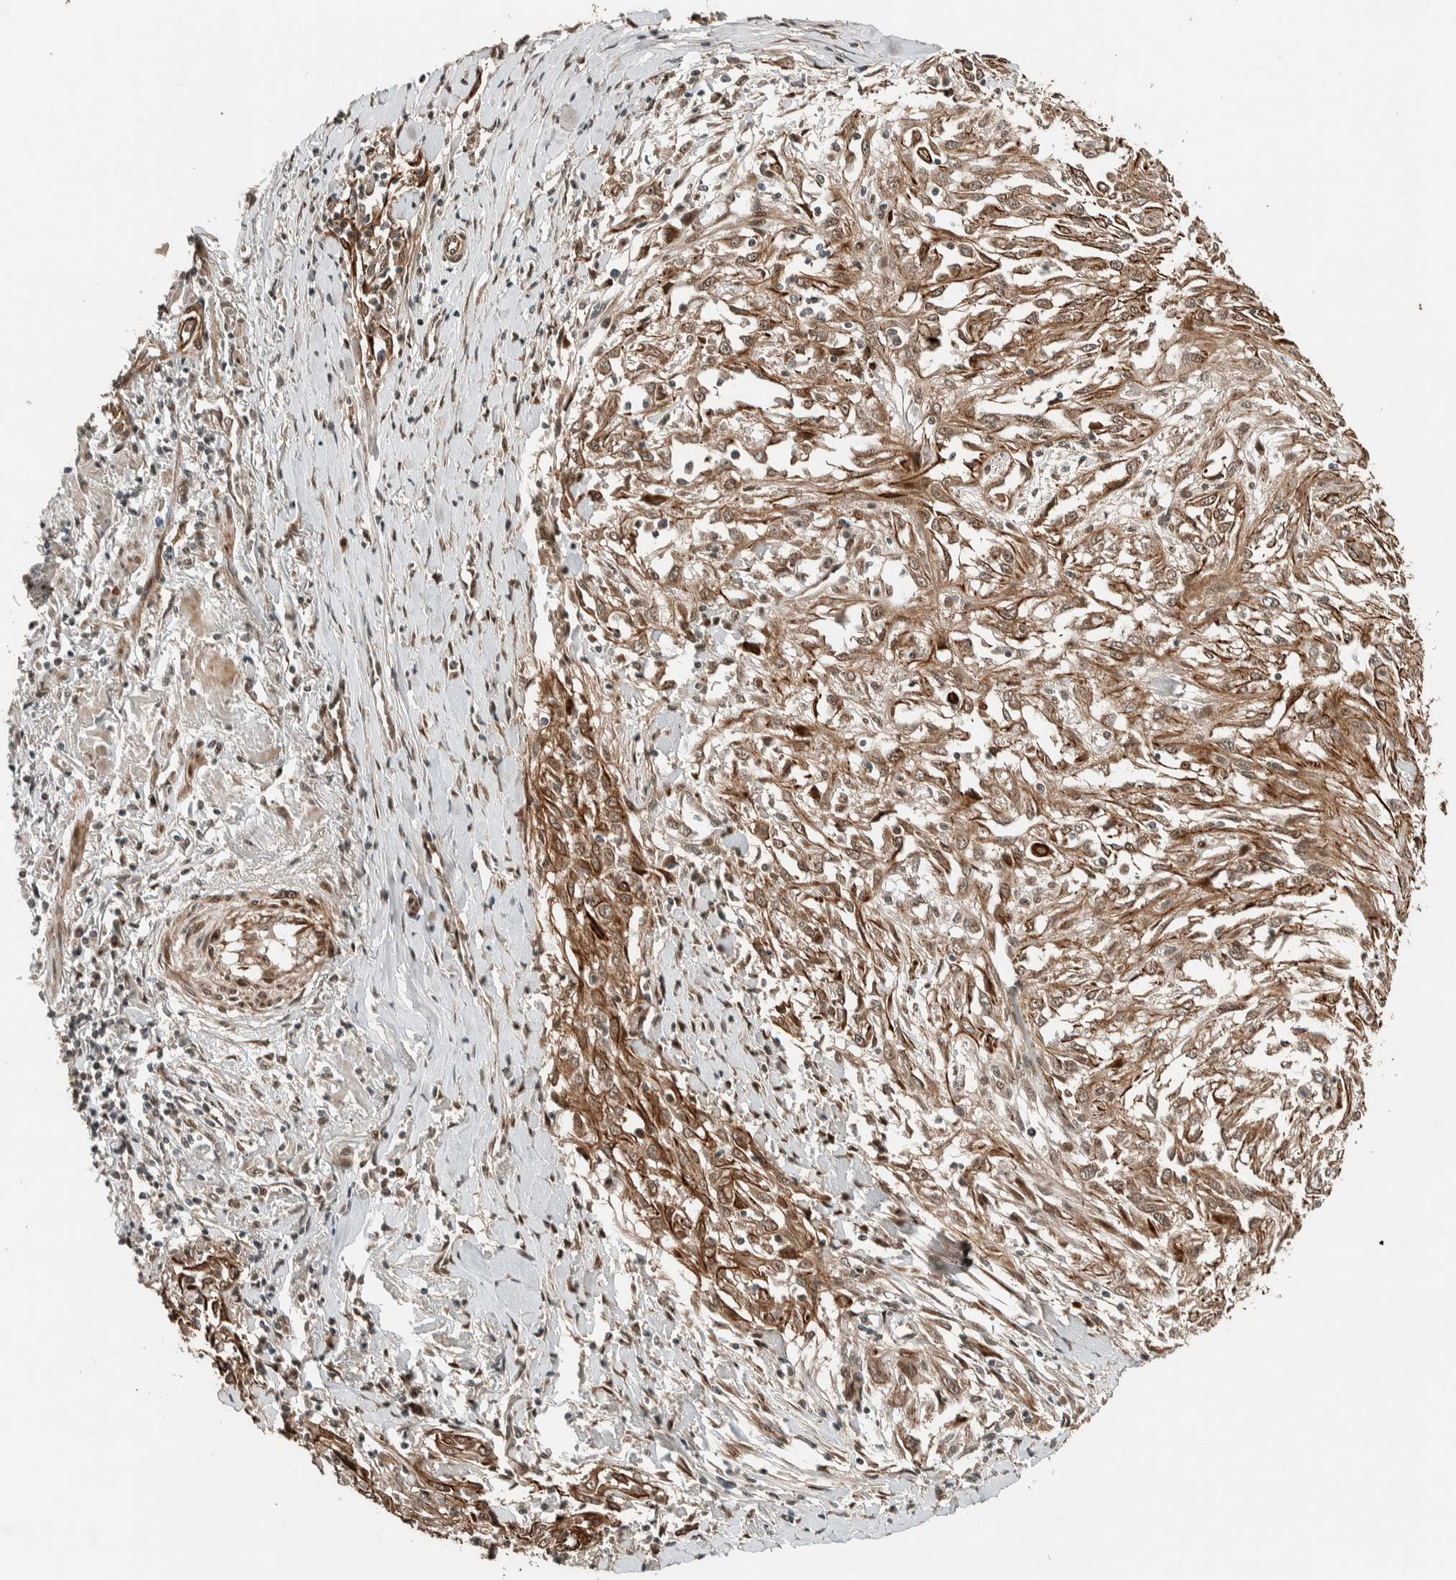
{"staining": {"intensity": "moderate", "quantity": ">75%", "location": "cytoplasmic/membranous"}, "tissue": "skin cancer", "cell_type": "Tumor cells", "image_type": "cancer", "snomed": [{"axis": "morphology", "description": "Squamous cell carcinoma, NOS"}, {"axis": "morphology", "description": "Squamous cell carcinoma, metastatic, NOS"}, {"axis": "topography", "description": "Skin"}, {"axis": "topography", "description": "Lymph node"}], "caption": "Protein staining of skin metastatic squamous cell carcinoma tissue demonstrates moderate cytoplasmic/membranous expression in about >75% of tumor cells.", "gene": "STXBP4", "patient": {"sex": "male", "age": 75}}